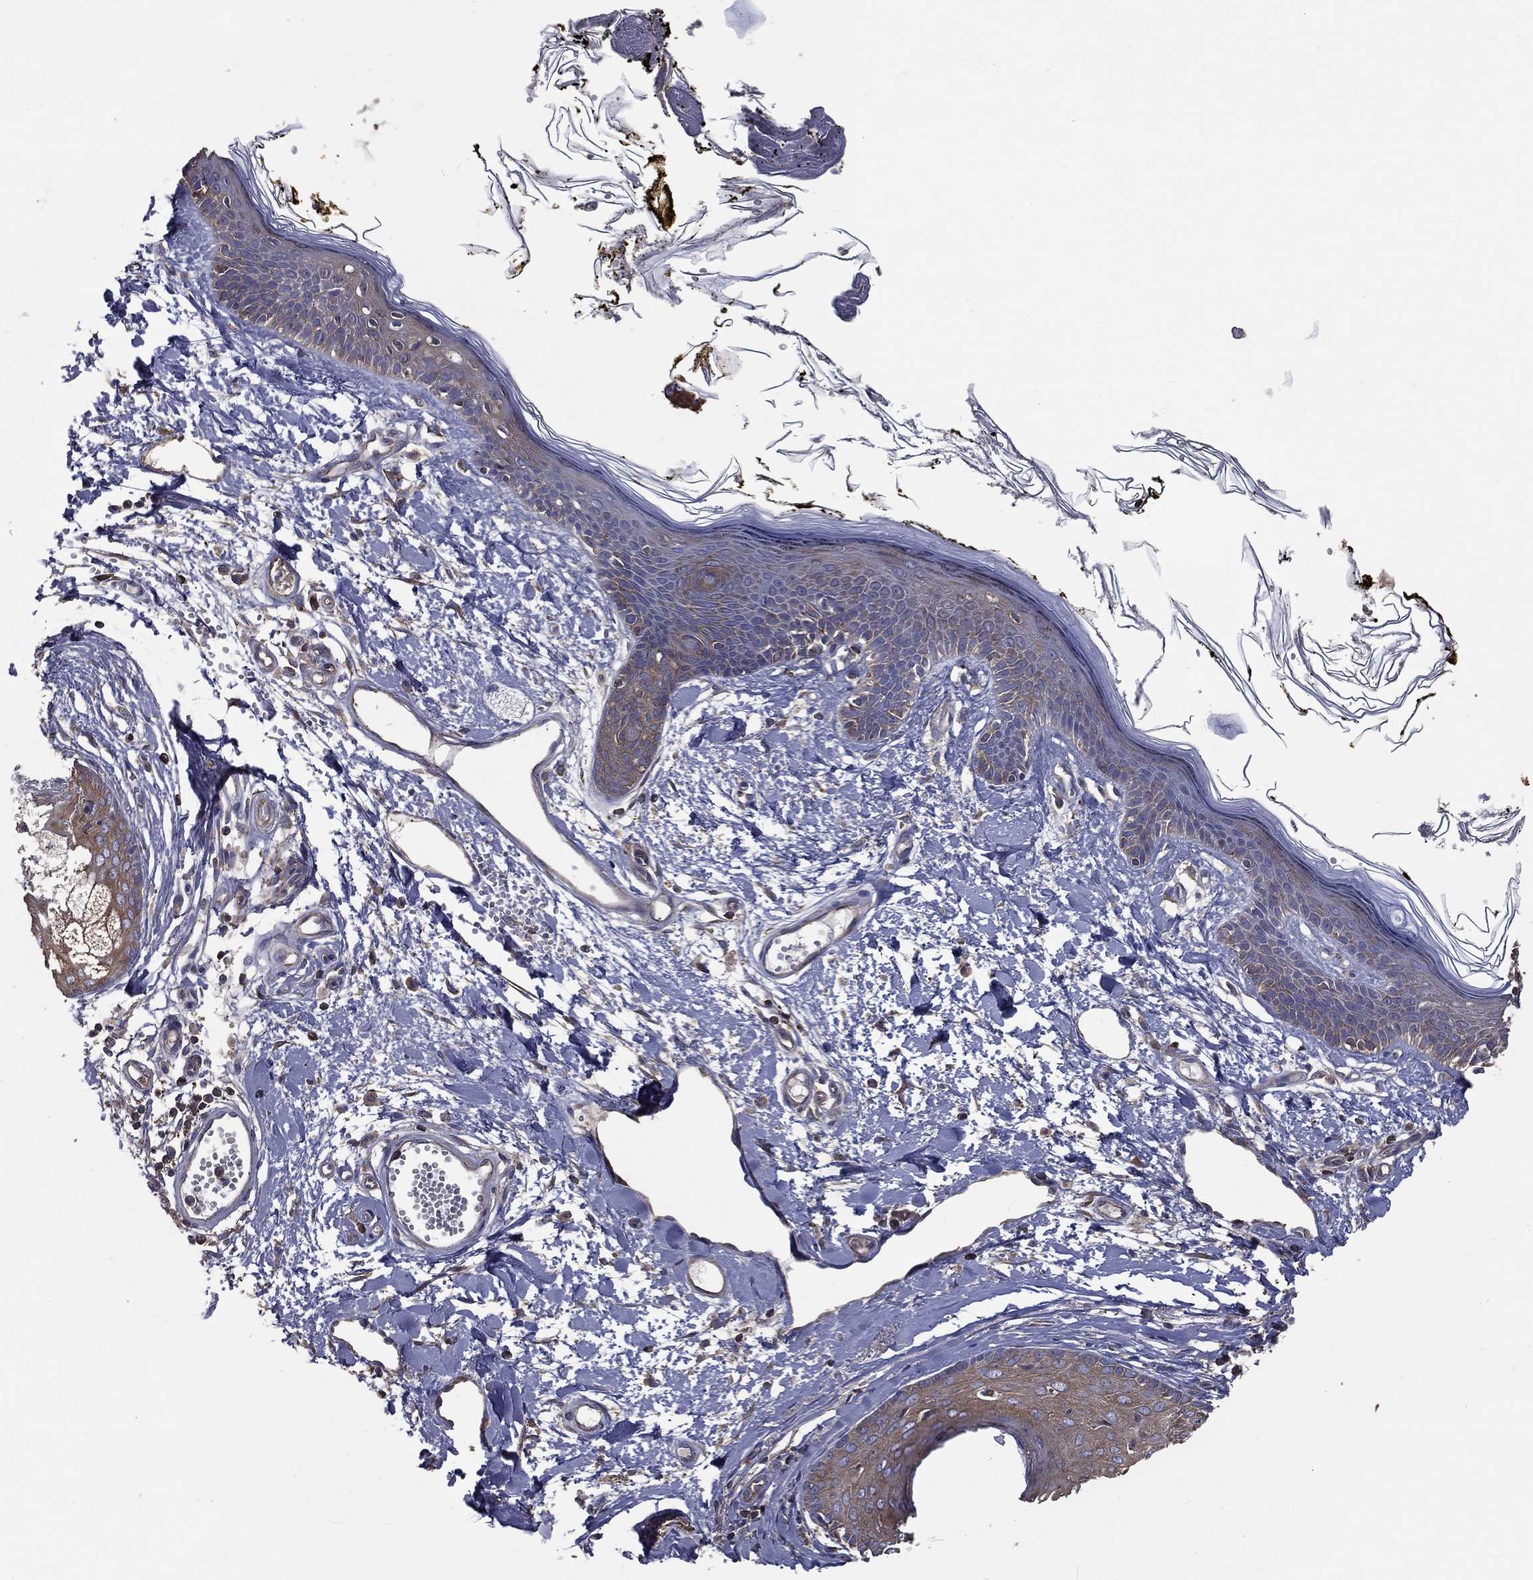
{"staining": {"intensity": "negative", "quantity": "none", "location": "none"}, "tissue": "skin", "cell_type": "Fibroblasts", "image_type": "normal", "snomed": [{"axis": "morphology", "description": "Normal tissue, NOS"}, {"axis": "topography", "description": "Skin"}], "caption": "A histopathology image of skin stained for a protein demonstrates no brown staining in fibroblasts.", "gene": "SARS1", "patient": {"sex": "male", "age": 76}}